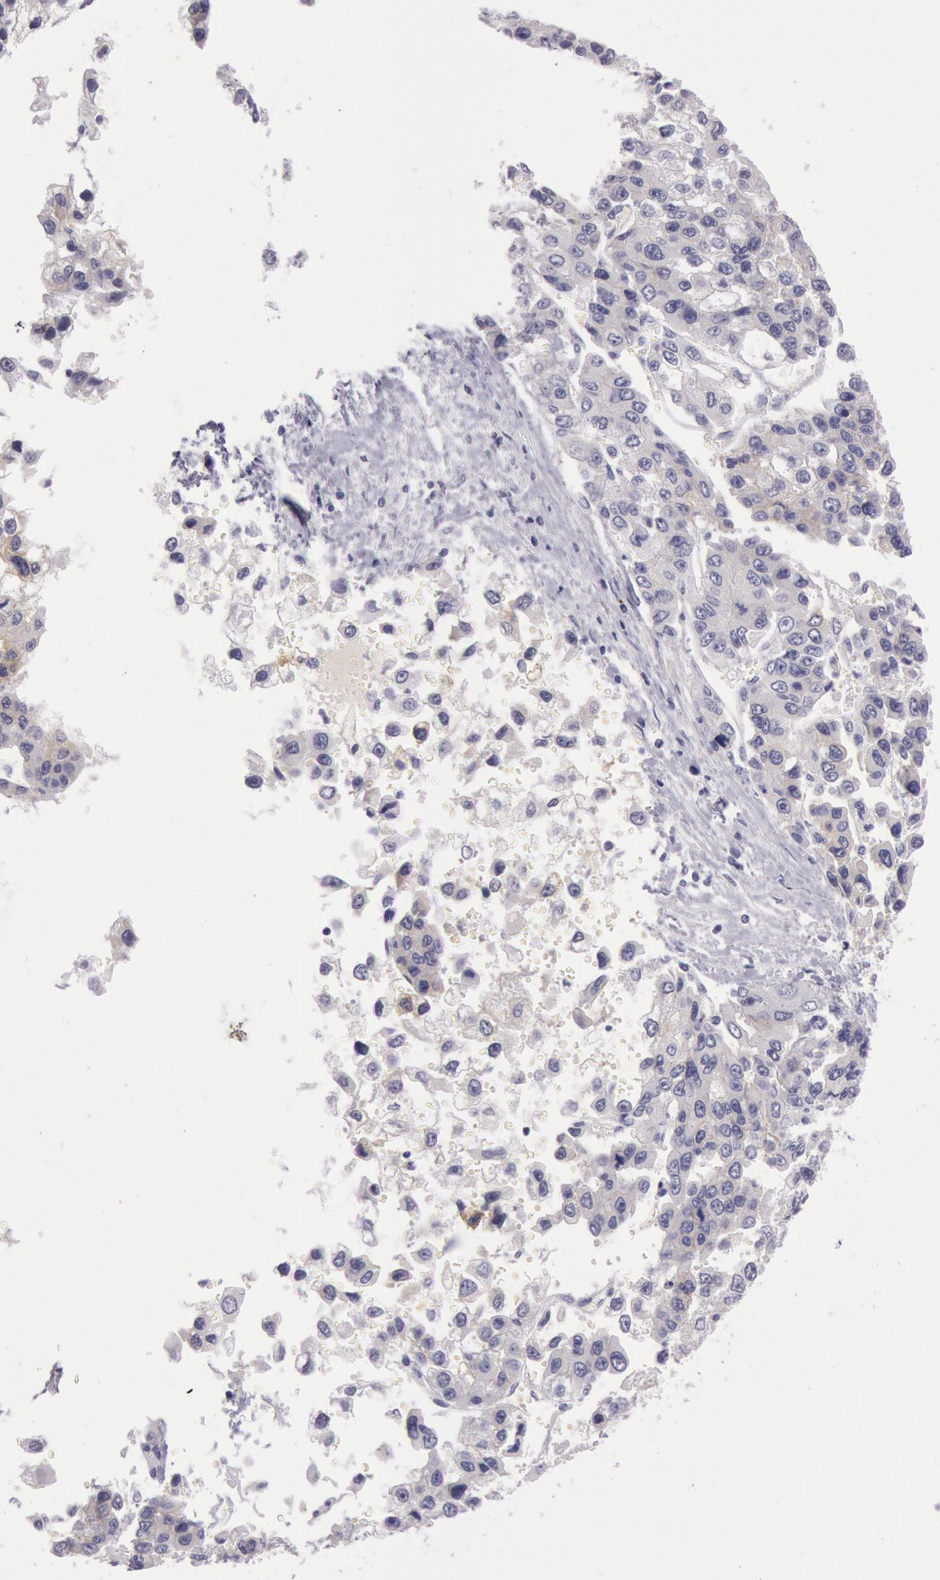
{"staining": {"intensity": "negative", "quantity": "none", "location": "none"}, "tissue": "liver cancer", "cell_type": "Tumor cells", "image_type": "cancer", "snomed": [{"axis": "morphology", "description": "Carcinoma, Hepatocellular, NOS"}, {"axis": "topography", "description": "Liver"}], "caption": "The image displays no staining of tumor cells in hepatocellular carcinoma (liver).", "gene": "EGFR", "patient": {"sex": "female", "age": 66}}